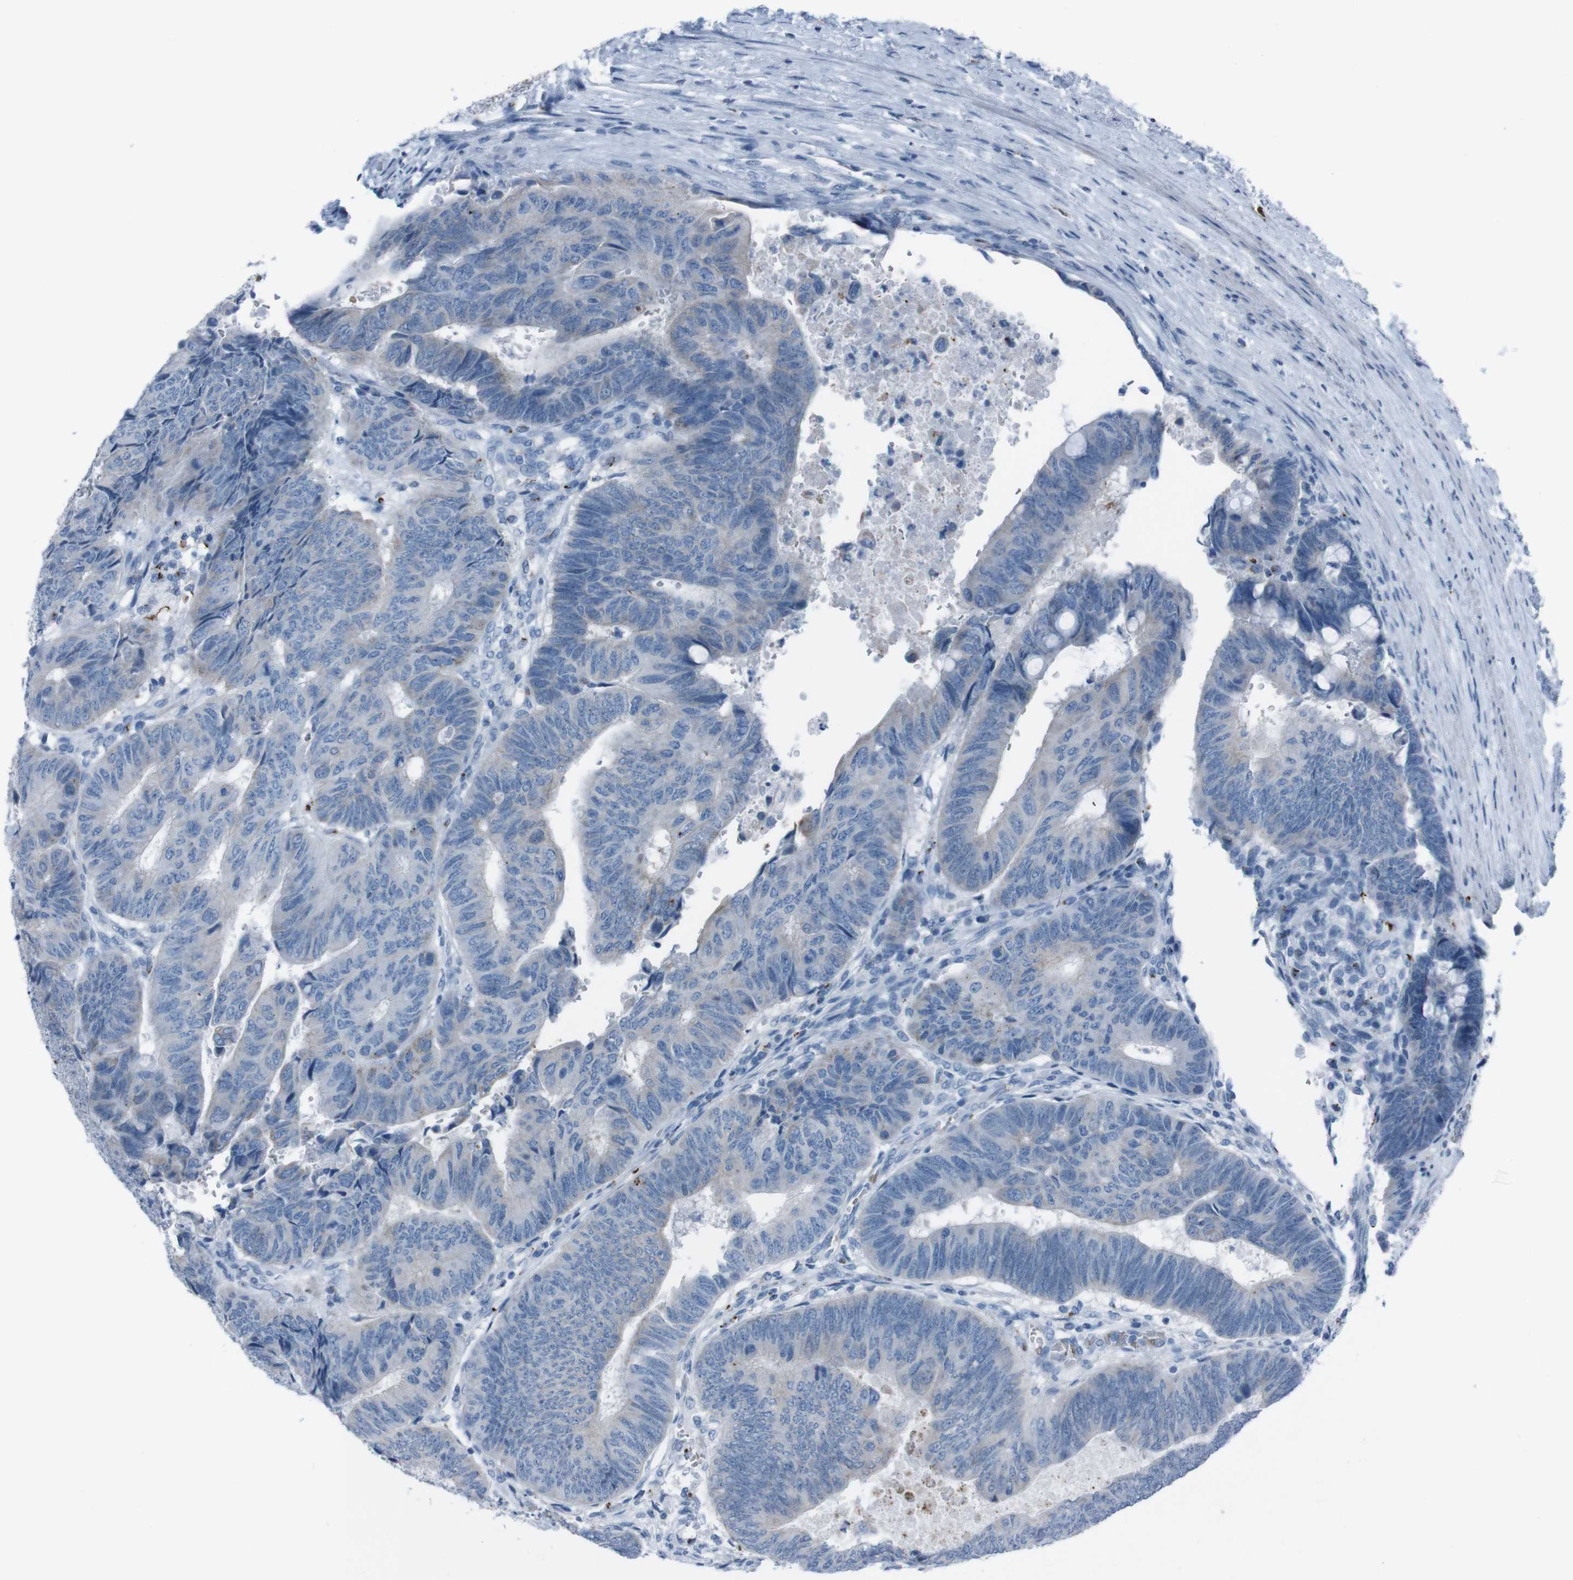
{"staining": {"intensity": "weak", "quantity": "<25%", "location": "cytoplasmic/membranous"}, "tissue": "colorectal cancer", "cell_type": "Tumor cells", "image_type": "cancer", "snomed": [{"axis": "morphology", "description": "Normal tissue, NOS"}, {"axis": "morphology", "description": "Adenocarcinoma, NOS"}, {"axis": "topography", "description": "Rectum"}, {"axis": "topography", "description": "Peripheral nerve tissue"}], "caption": "Adenocarcinoma (colorectal) was stained to show a protein in brown. There is no significant expression in tumor cells.", "gene": "ST6GAL1", "patient": {"sex": "male", "age": 92}}